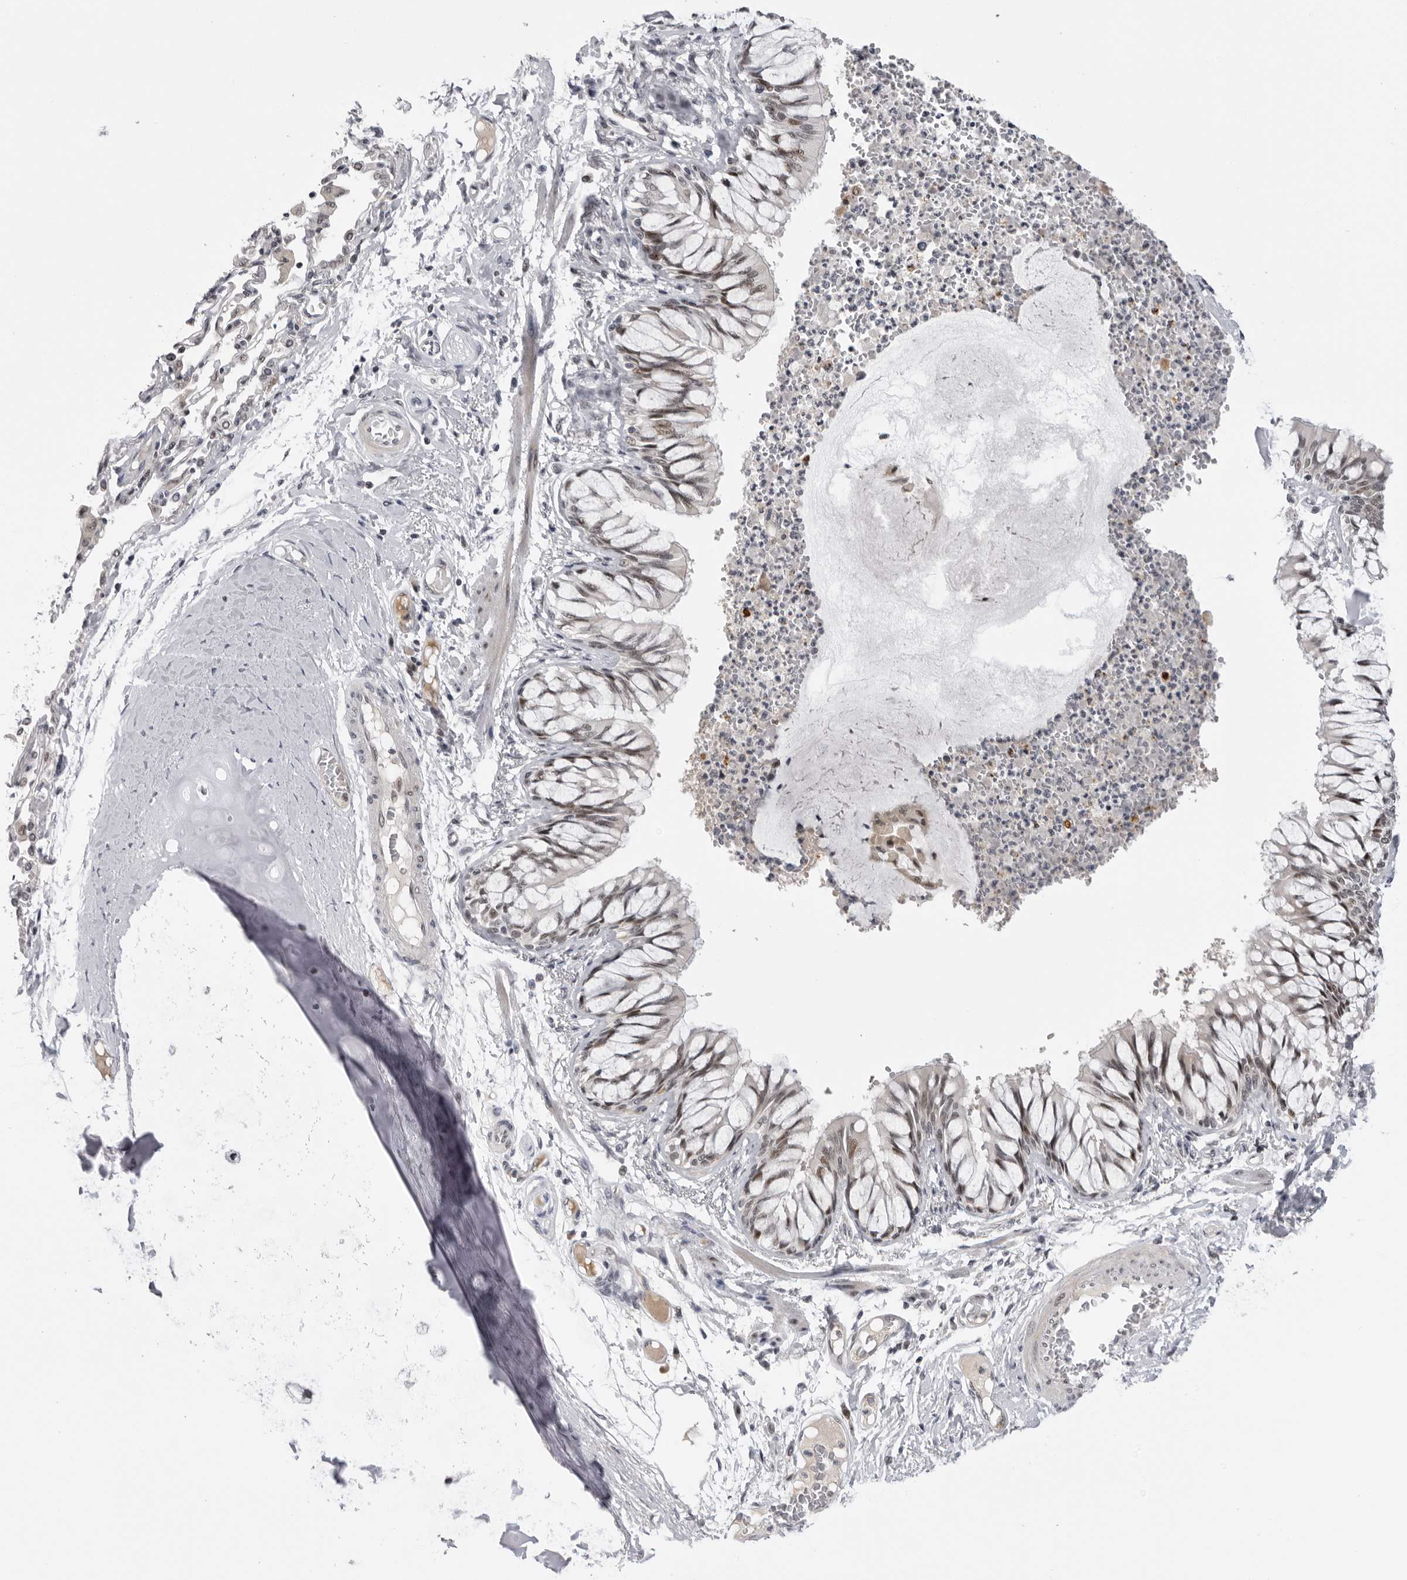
{"staining": {"intensity": "moderate", "quantity": ">75%", "location": "nuclear"}, "tissue": "bronchus", "cell_type": "Respiratory epithelial cells", "image_type": "normal", "snomed": [{"axis": "morphology", "description": "Normal tissue, NOS"}, {"axis": "topography", "description": "Cartilage tissue"}, {"axis": "topography", "description": "Bronchus"}, {"axis": "topography", "description": "Lung"}], "caption": "Benign bronchus was stained to show a protein in brown. There is medium levels of moderate nuclear staining in about >75% of respiratory epithelial cells. (Brightfield microscopy of DAB IHC at high magnification).", "gene": "ALPK2", "patient": {"sex": "female", "age": 49}}